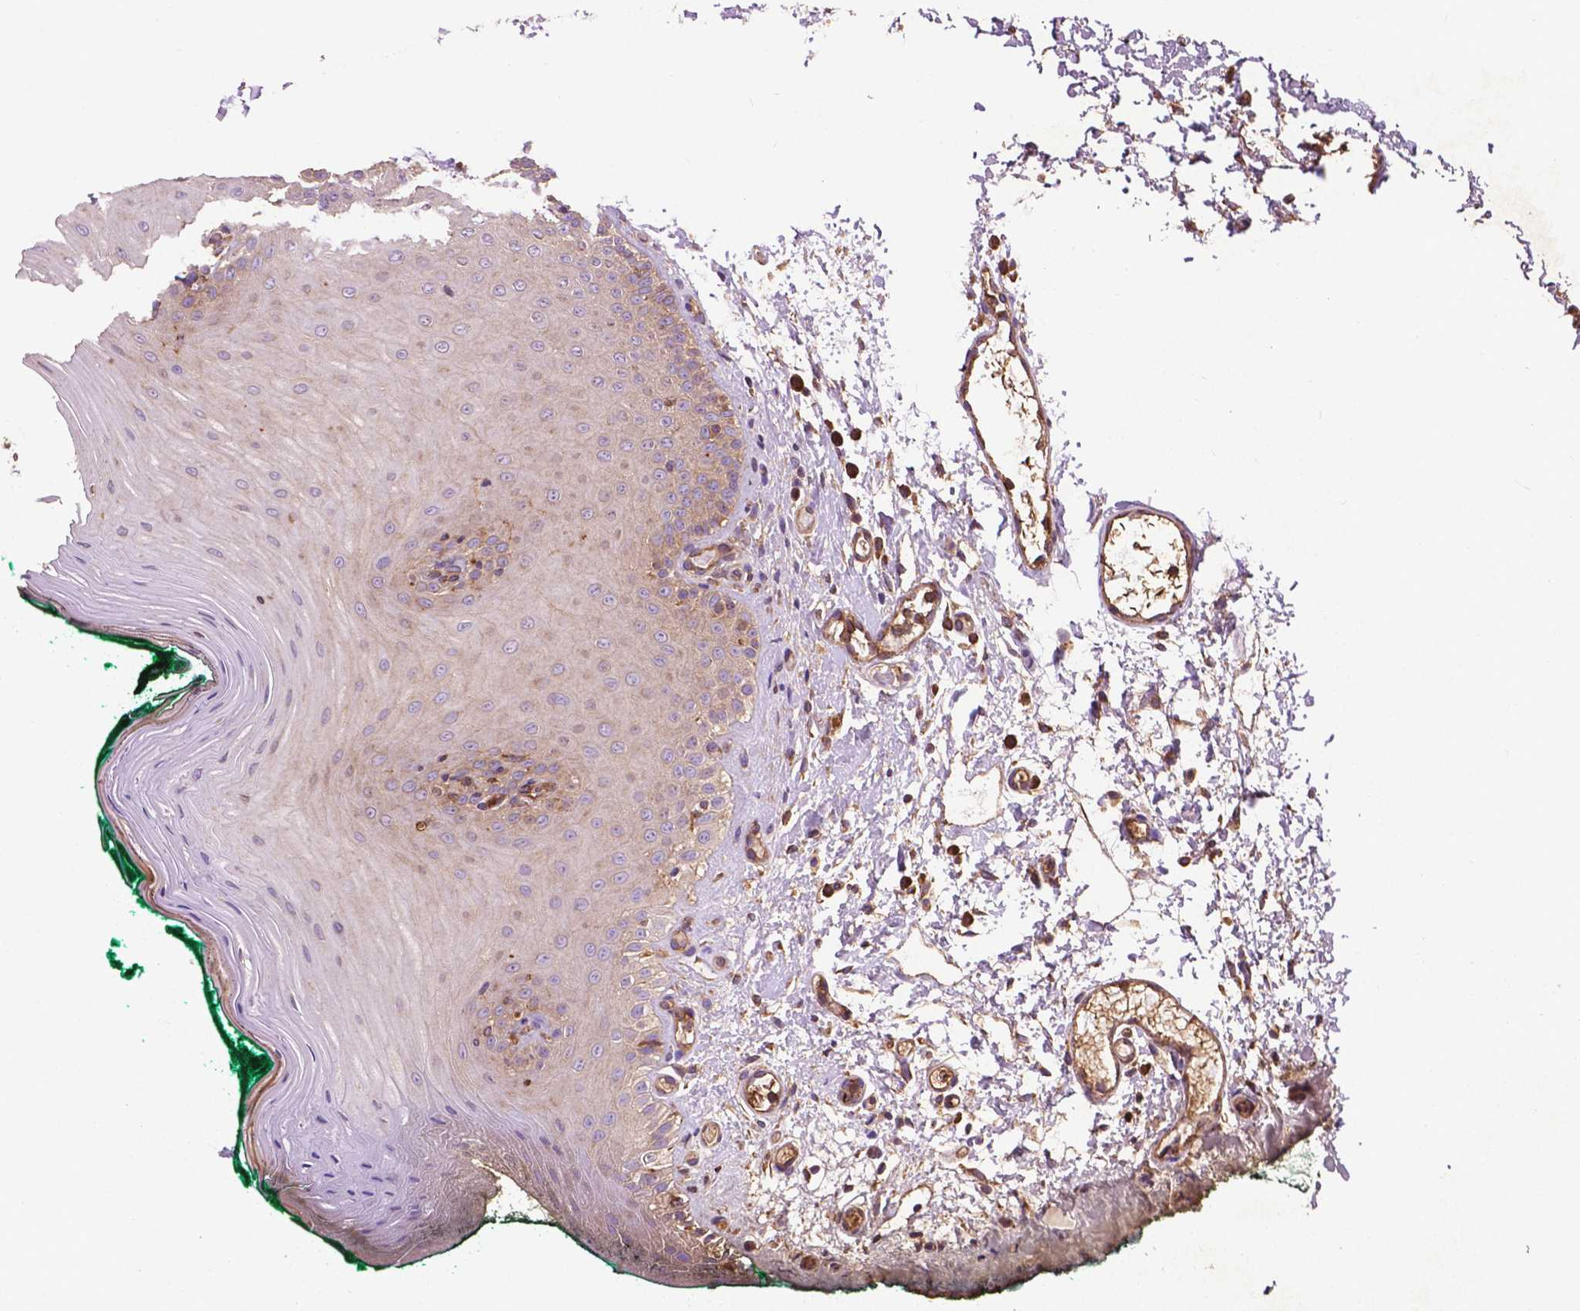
{"staining": {"intensity": "weak", "quantity": "25%-75%", "location": "cytoplasmic/membranous"}, "tissue": "oral mucosa", "cell_type": "Squamous epithelial cells", "image_type": "normal", "snomed": [{"axis": "morphology", "description": "Normal tissue, NOS"}, {"axis": "topography", "description": "Oral tissue"}], "caption": "Weak cytoplasmic/membranous staining is seen in approximately 25%-75% of squamous epithelial cells in benign oral mucosa. (Brightfield microscopy of DAB IHC at high magnification).", "gene": "CCDC71L", "patient": {"sex": "female", "age": 83}}